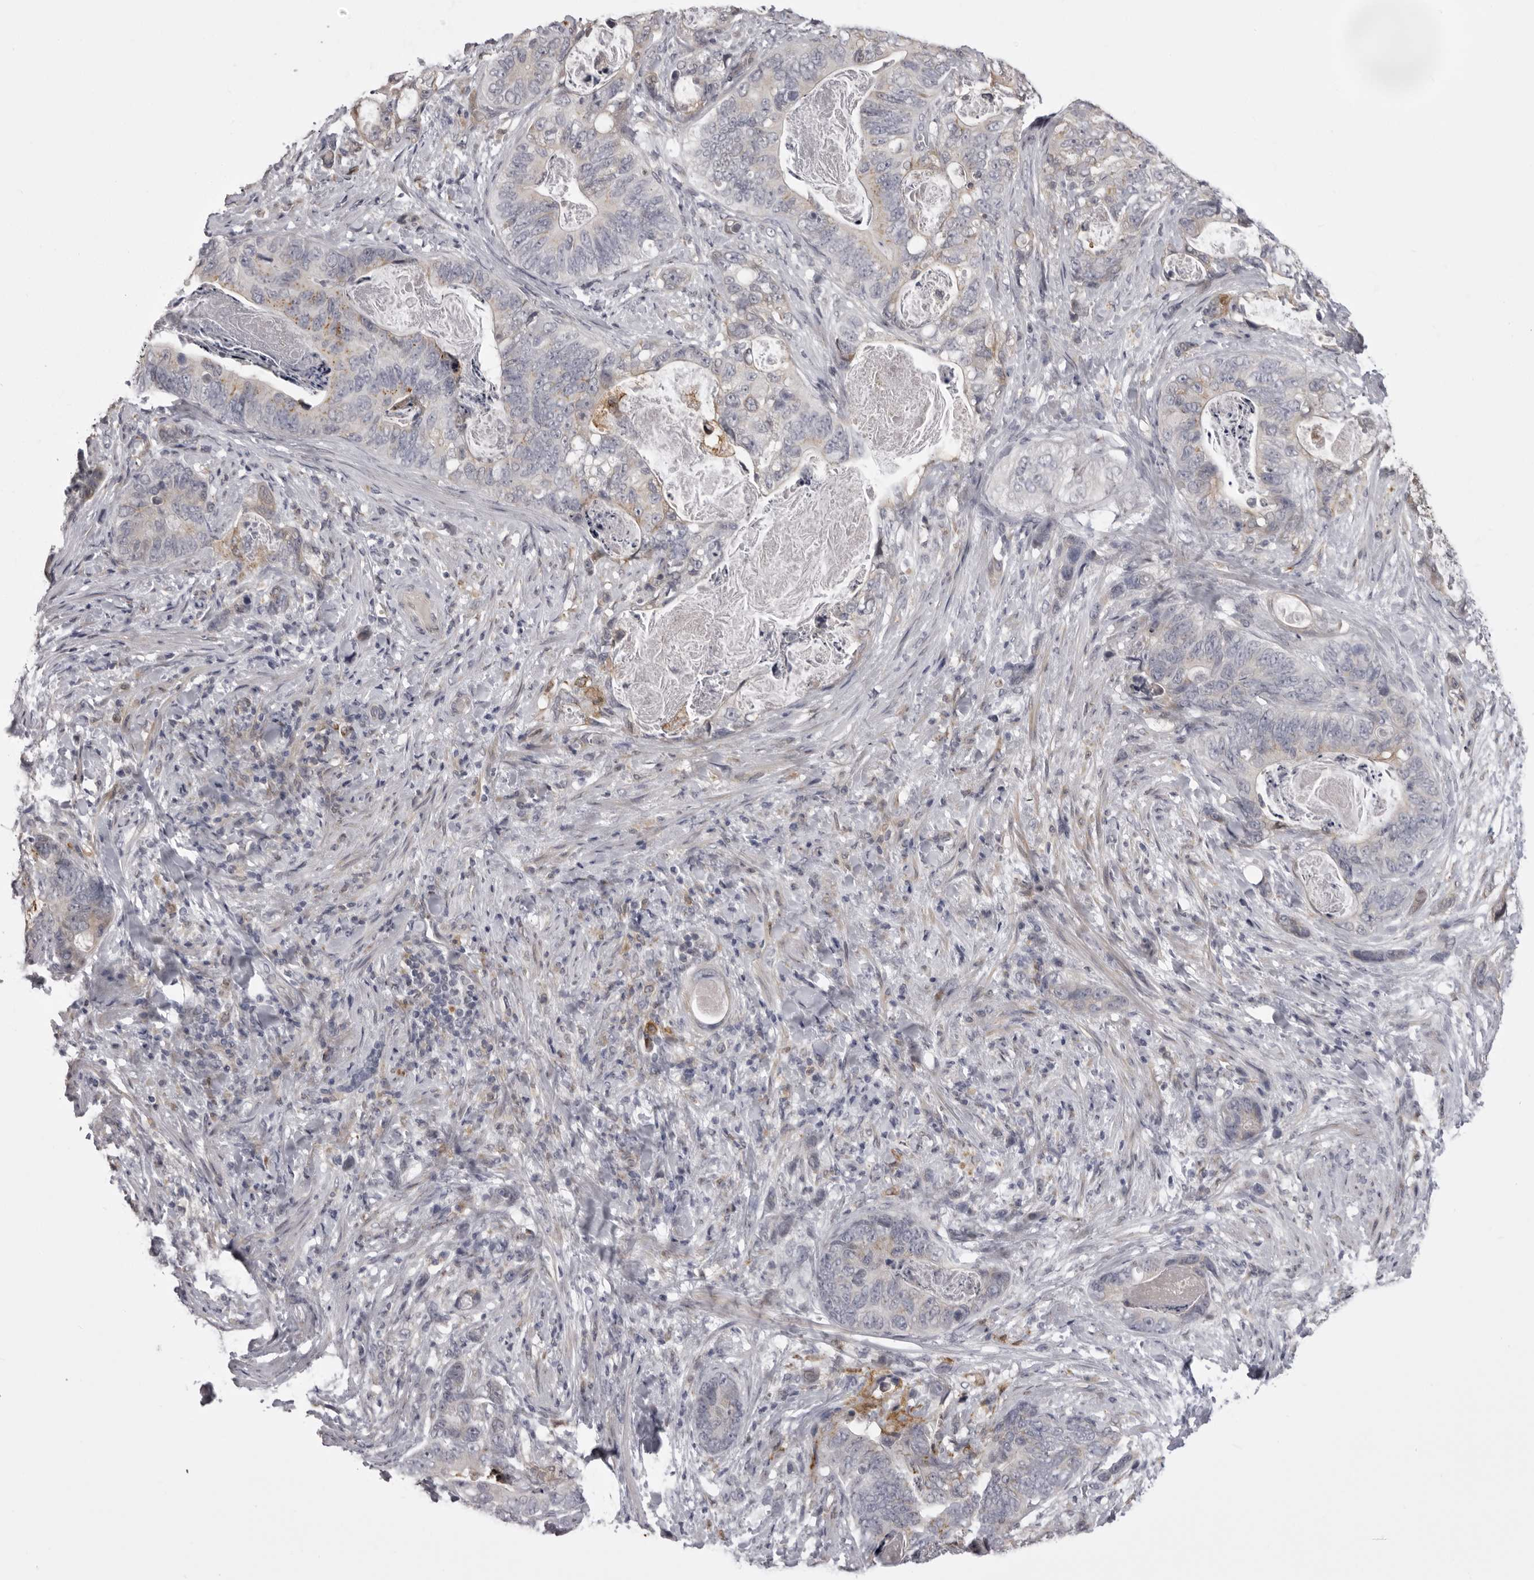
{"staining": {"intensity": "weak", "quantity": "25%-75%", "location": "cytoplasmic/membranous"}, "tissue": "stomach cancer", "cell_type": "Tumor cells", "image_type": "cancer", "snomed": [{"axis": "morphology", "description": "Normal tissue, NOS"}, {"axis": "morphology", "description": "Adenocarcinoma, NOS"}, {"axis": "topography", "description": "Stomach"}], "caption": "Immunohistochemistry of stomach adenocarcinoma reveals low levels of weak cytoplasmic/membranous staining in about 25%-75% of tumor cells.", "gene": "NCEH1", "patient": {"sex": "female", "age": 89}}